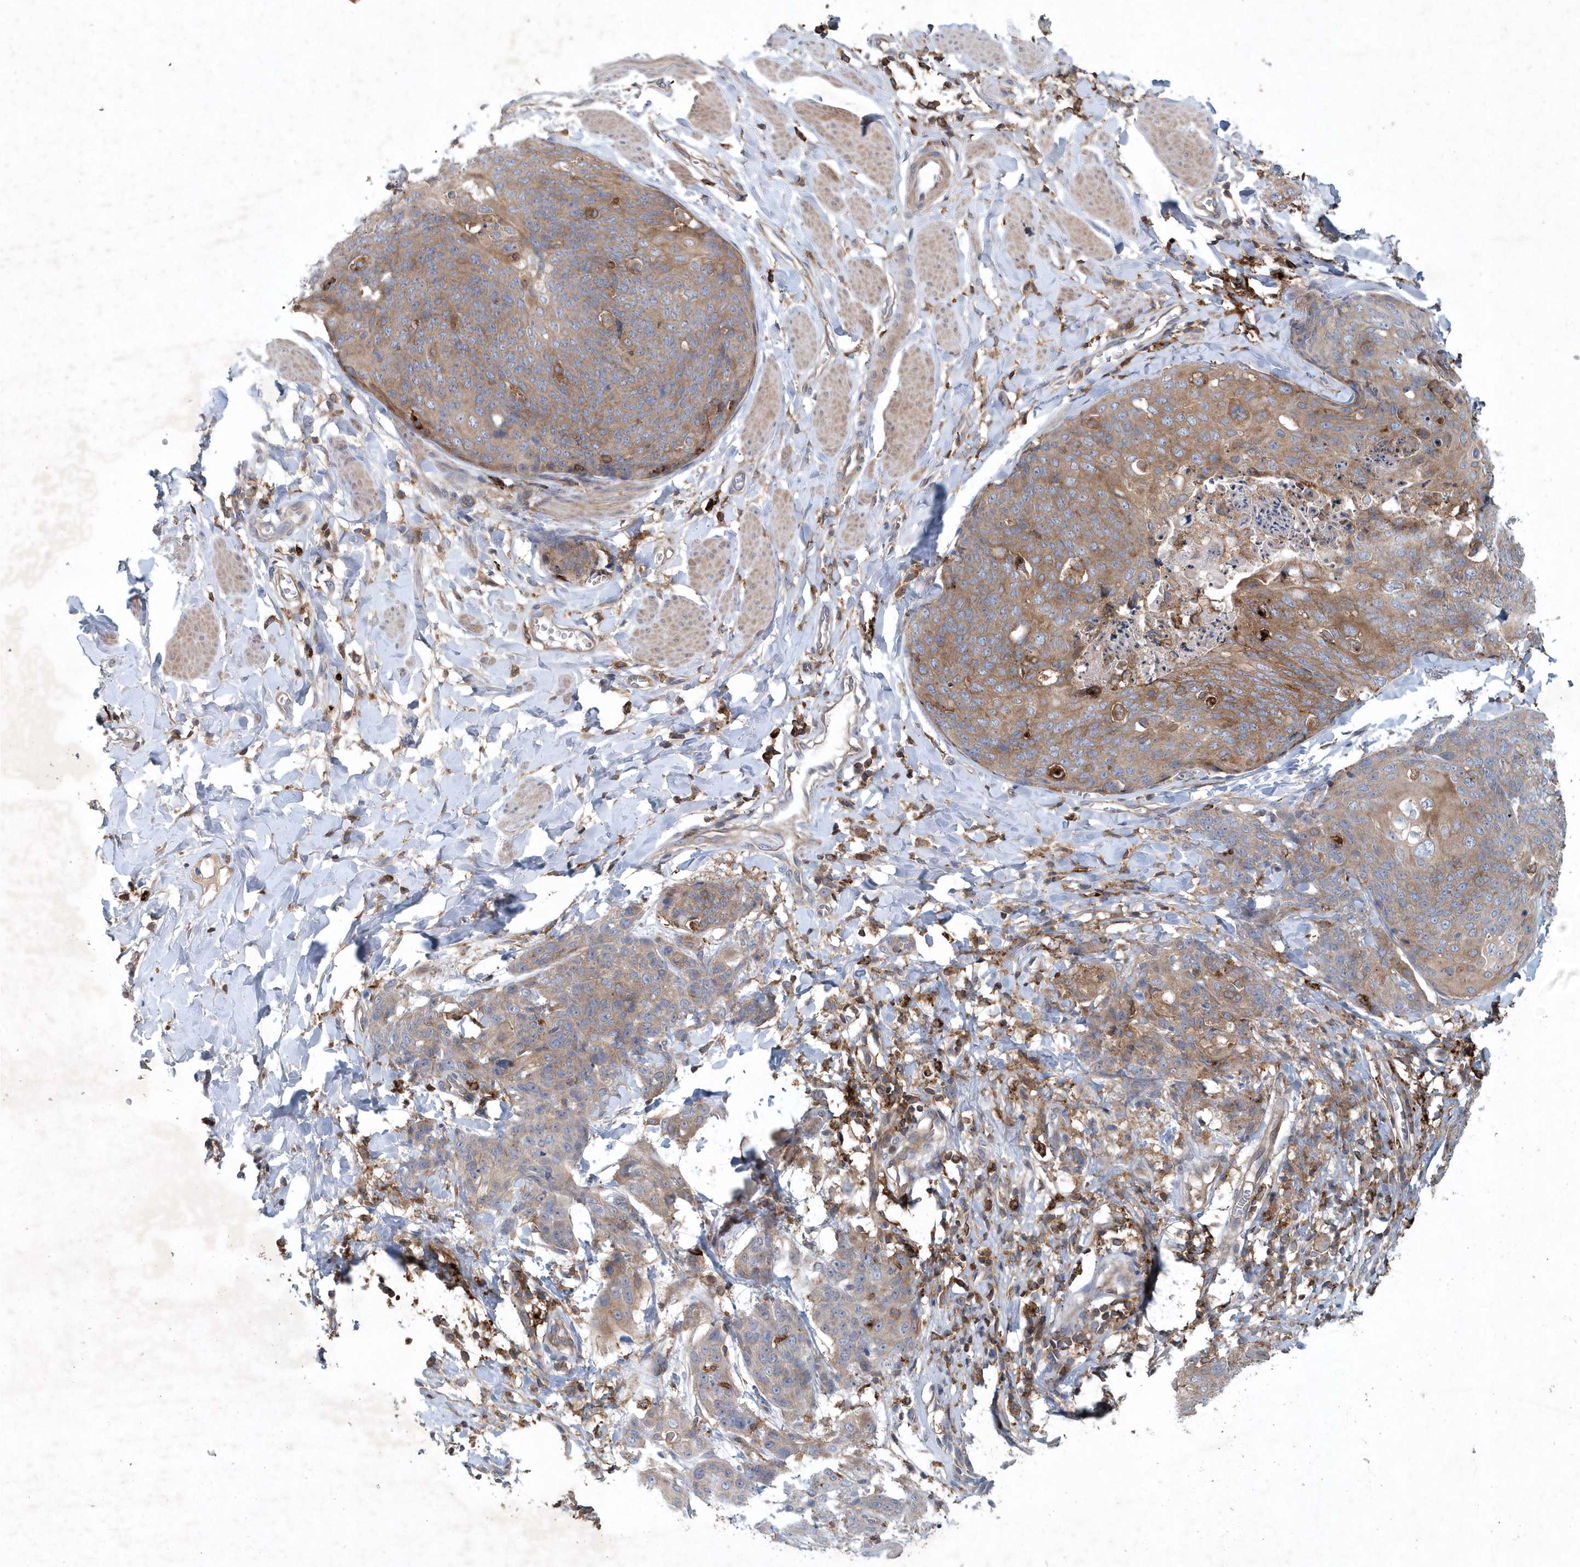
{"staining": {"intensity": "moderate", "quantity": ">75%", "location": "cytoplasmic/membranous"}, "tissue": "skin cancer", "cell_type": "Tumor cells", "image_type": "cancer", "snomed": [{"axis": "morphology", "description": "Squamous cell carcinoma, NOS"}, {"axis": "topography", "description": "Skin"}, {"axis": "topography", "description": "Vulva"}], "caption": "Immunohistochemical staining of skin cancer (squamous cell carcinoma) reveals moderate cytoplasmic/membranous protein positivity in approximately >75% of tumor cells.", "gene": "P2RY10", "patient": {"sex": "female", "age": 85}}